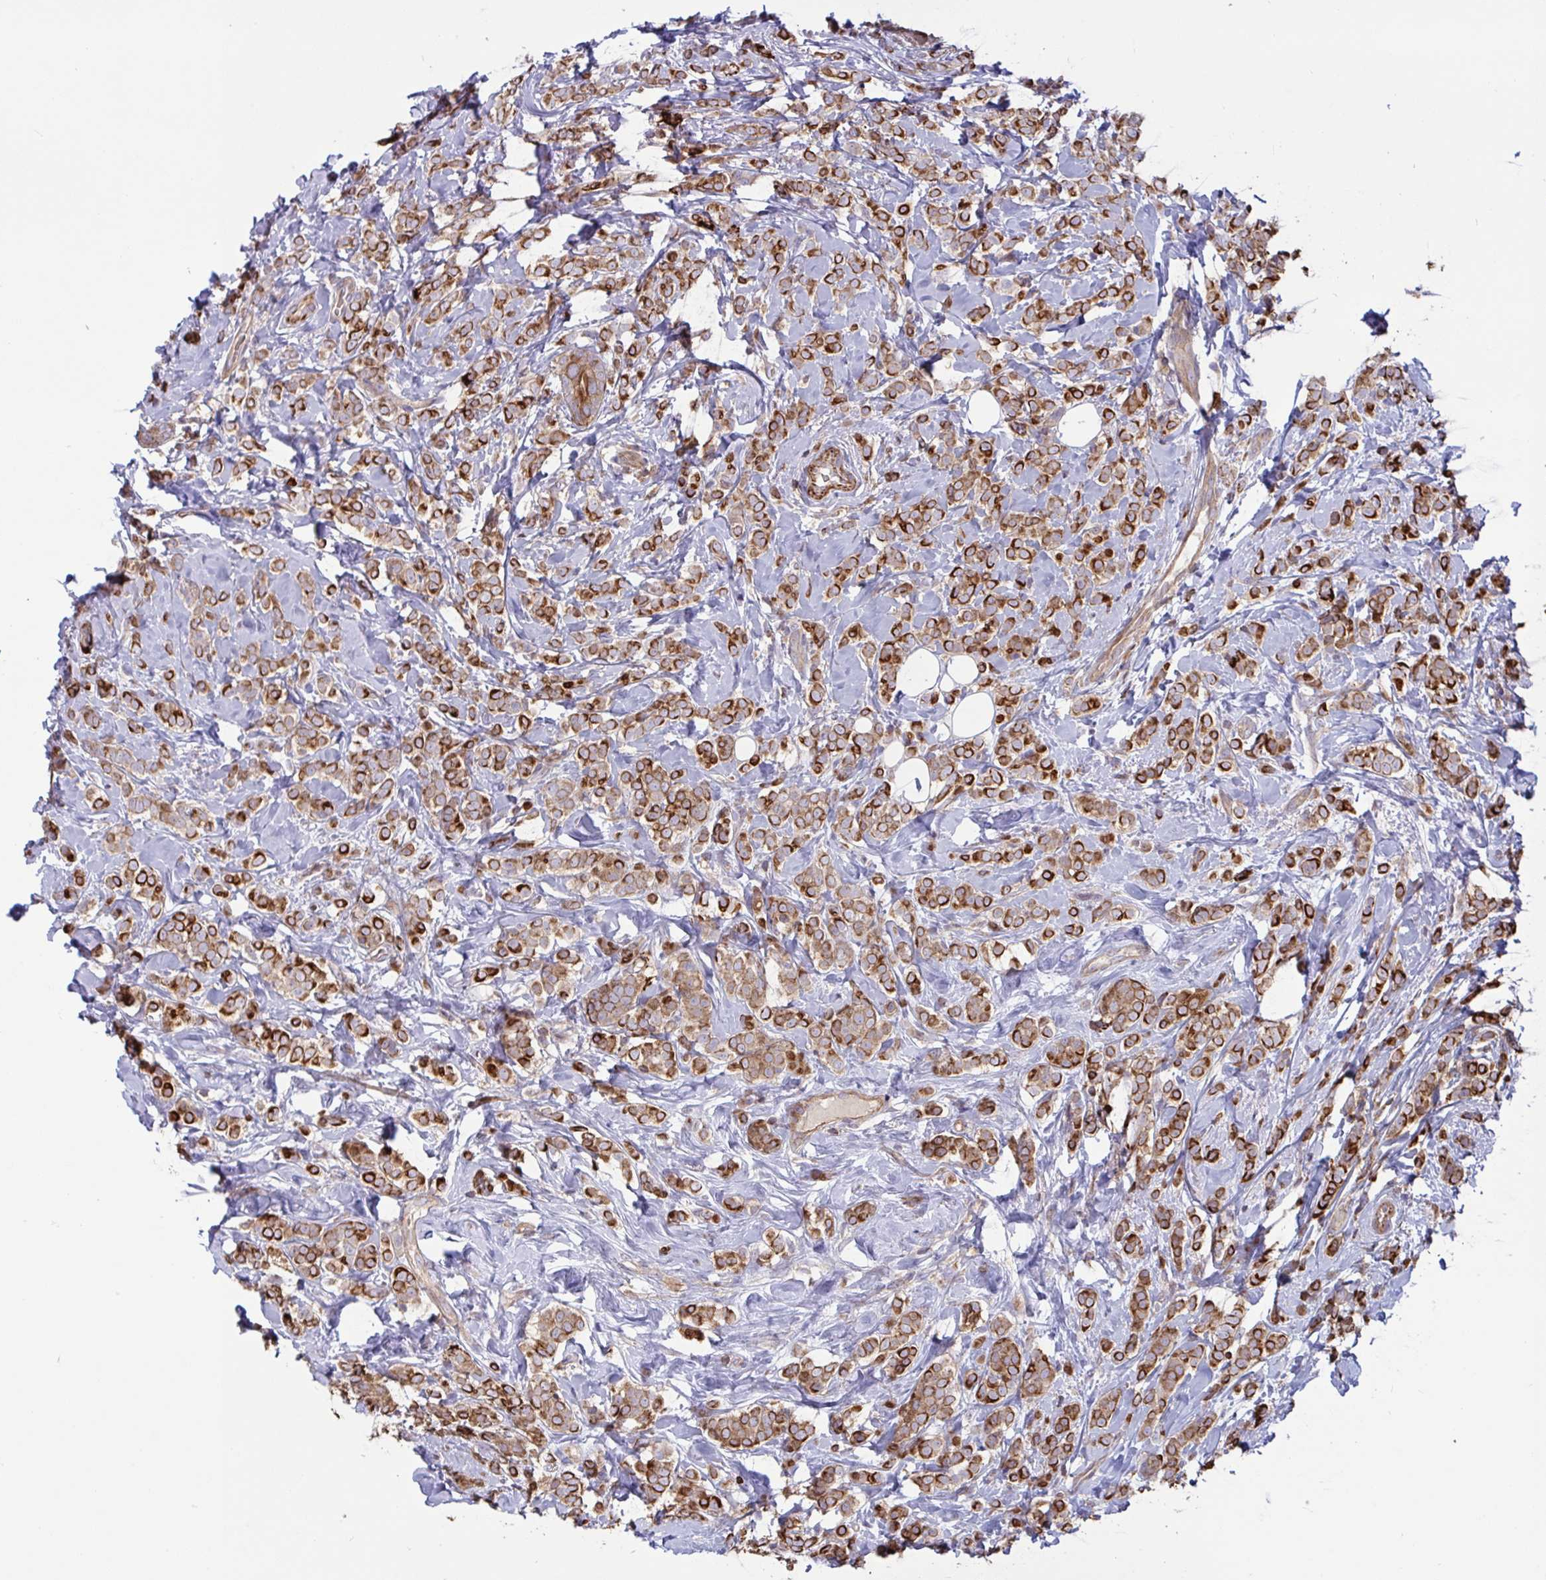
{"staining": {"intensity": "strong", "quantity": ">75%", "location": "cytoplasmic/membranous"}, "tissue": "breast cancer", "cell_type": "Tumor cells", "image_type": "cancer", "snomed": [{"axis": "morphology", "description": "Lobular carcinoma"}, {"axis": "topography", "description": "Breast"}], "caption": "There is high levels of strong cytoplasmic/membranous expression in tumor cells of breast cancer (lobular carcinoma), as demonstrated by immunohistochemical staining (brown color).", "gene": "TANK", "patient": {"sex": "female", "age": 49}}